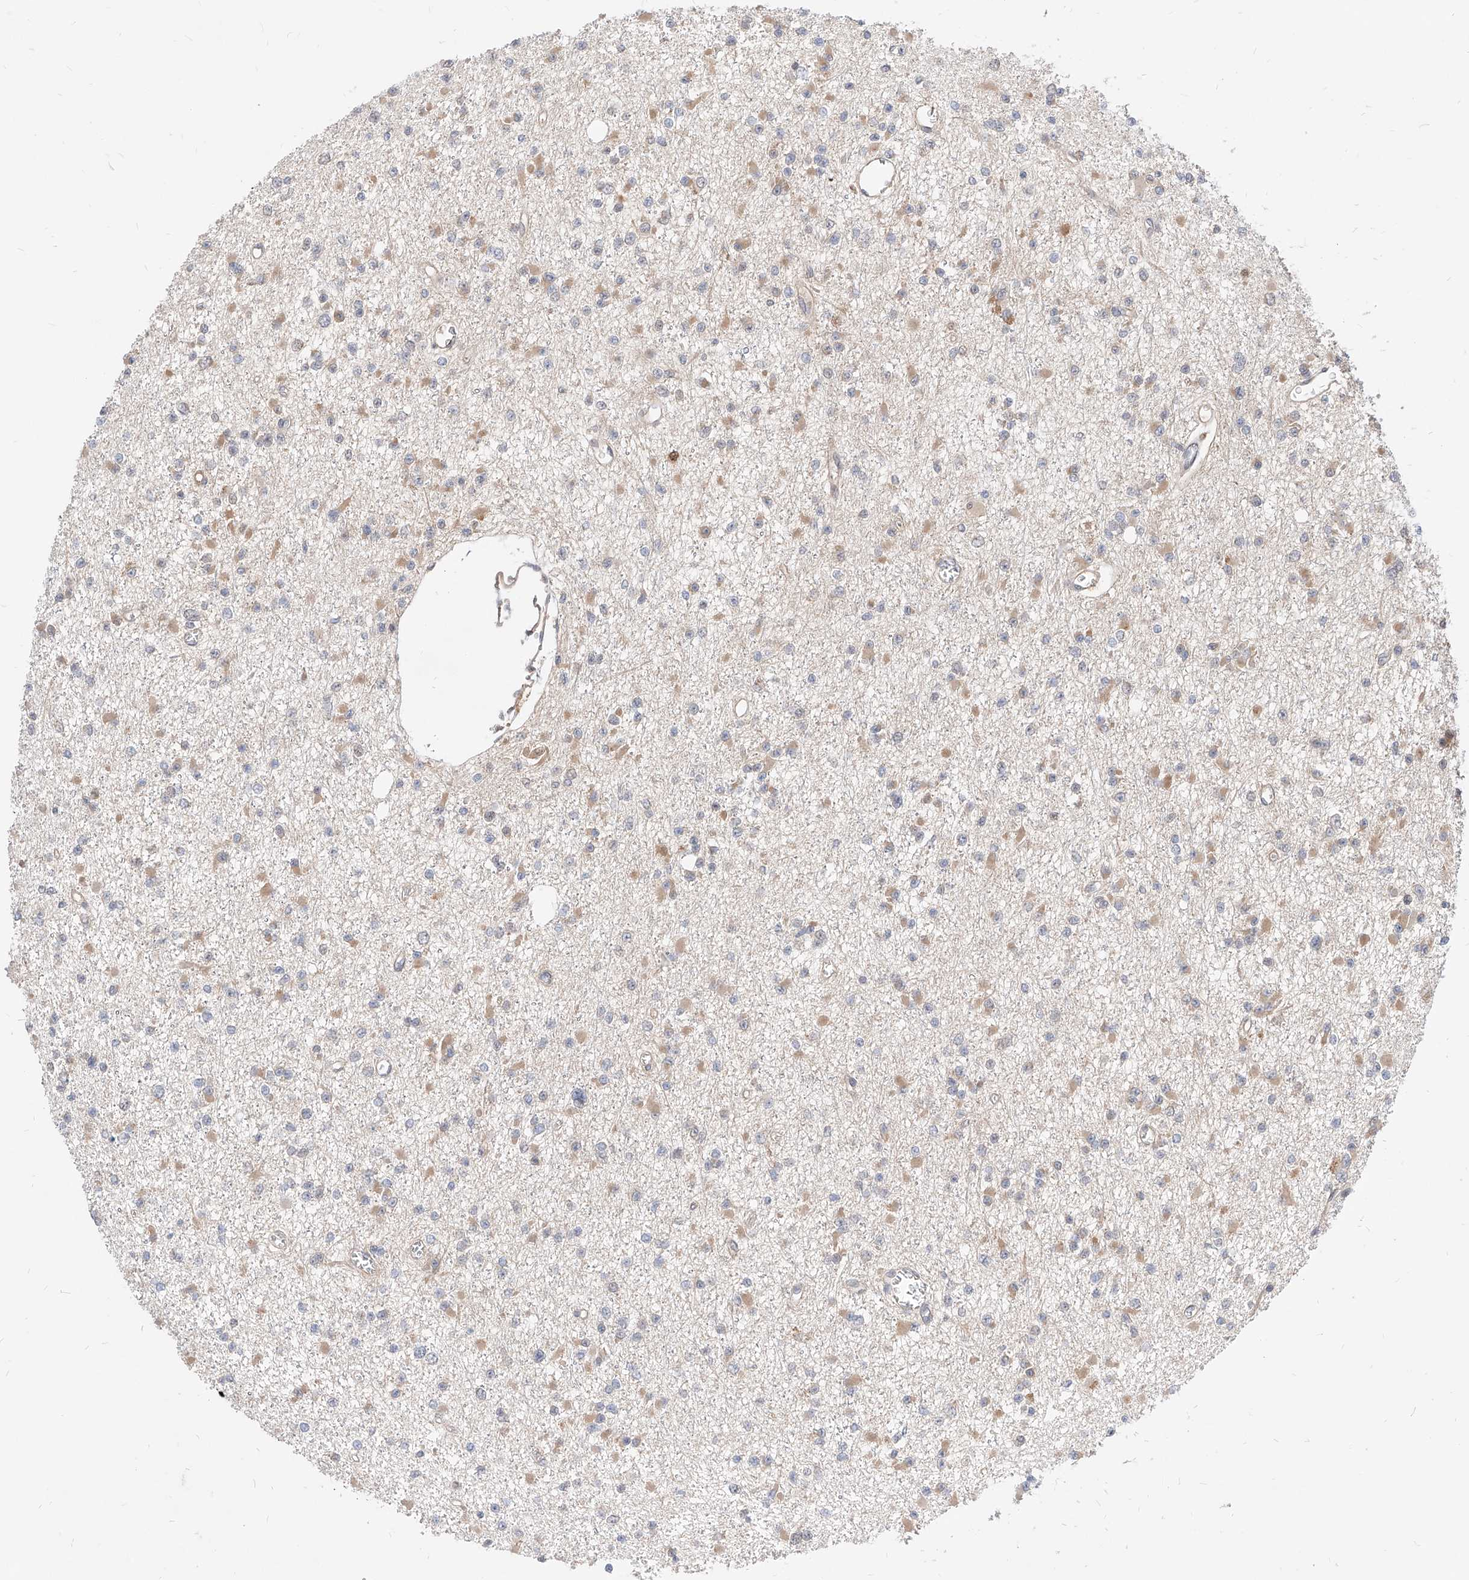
{"staining": {"intensity": "negative", "quantity": "none", "location": "none"}, "tissue": "glioma", "cell_type": "Tumor cells", "image_type": "cancer", "snomed": [{"axis": "morphology", "description": "Glioma, malignant, Low grade"}, {"axis": "topography", "description": "Brain"}], "caption": "High magnification brightfield microscopy of low-grade glioma (malignant) stained with DAB (brown) and counterstained with hematoxylin (blue): tumor cells show no significant positivity.", "gene": "TSNAX", "patient": {"sex": "female", "age": 22}}